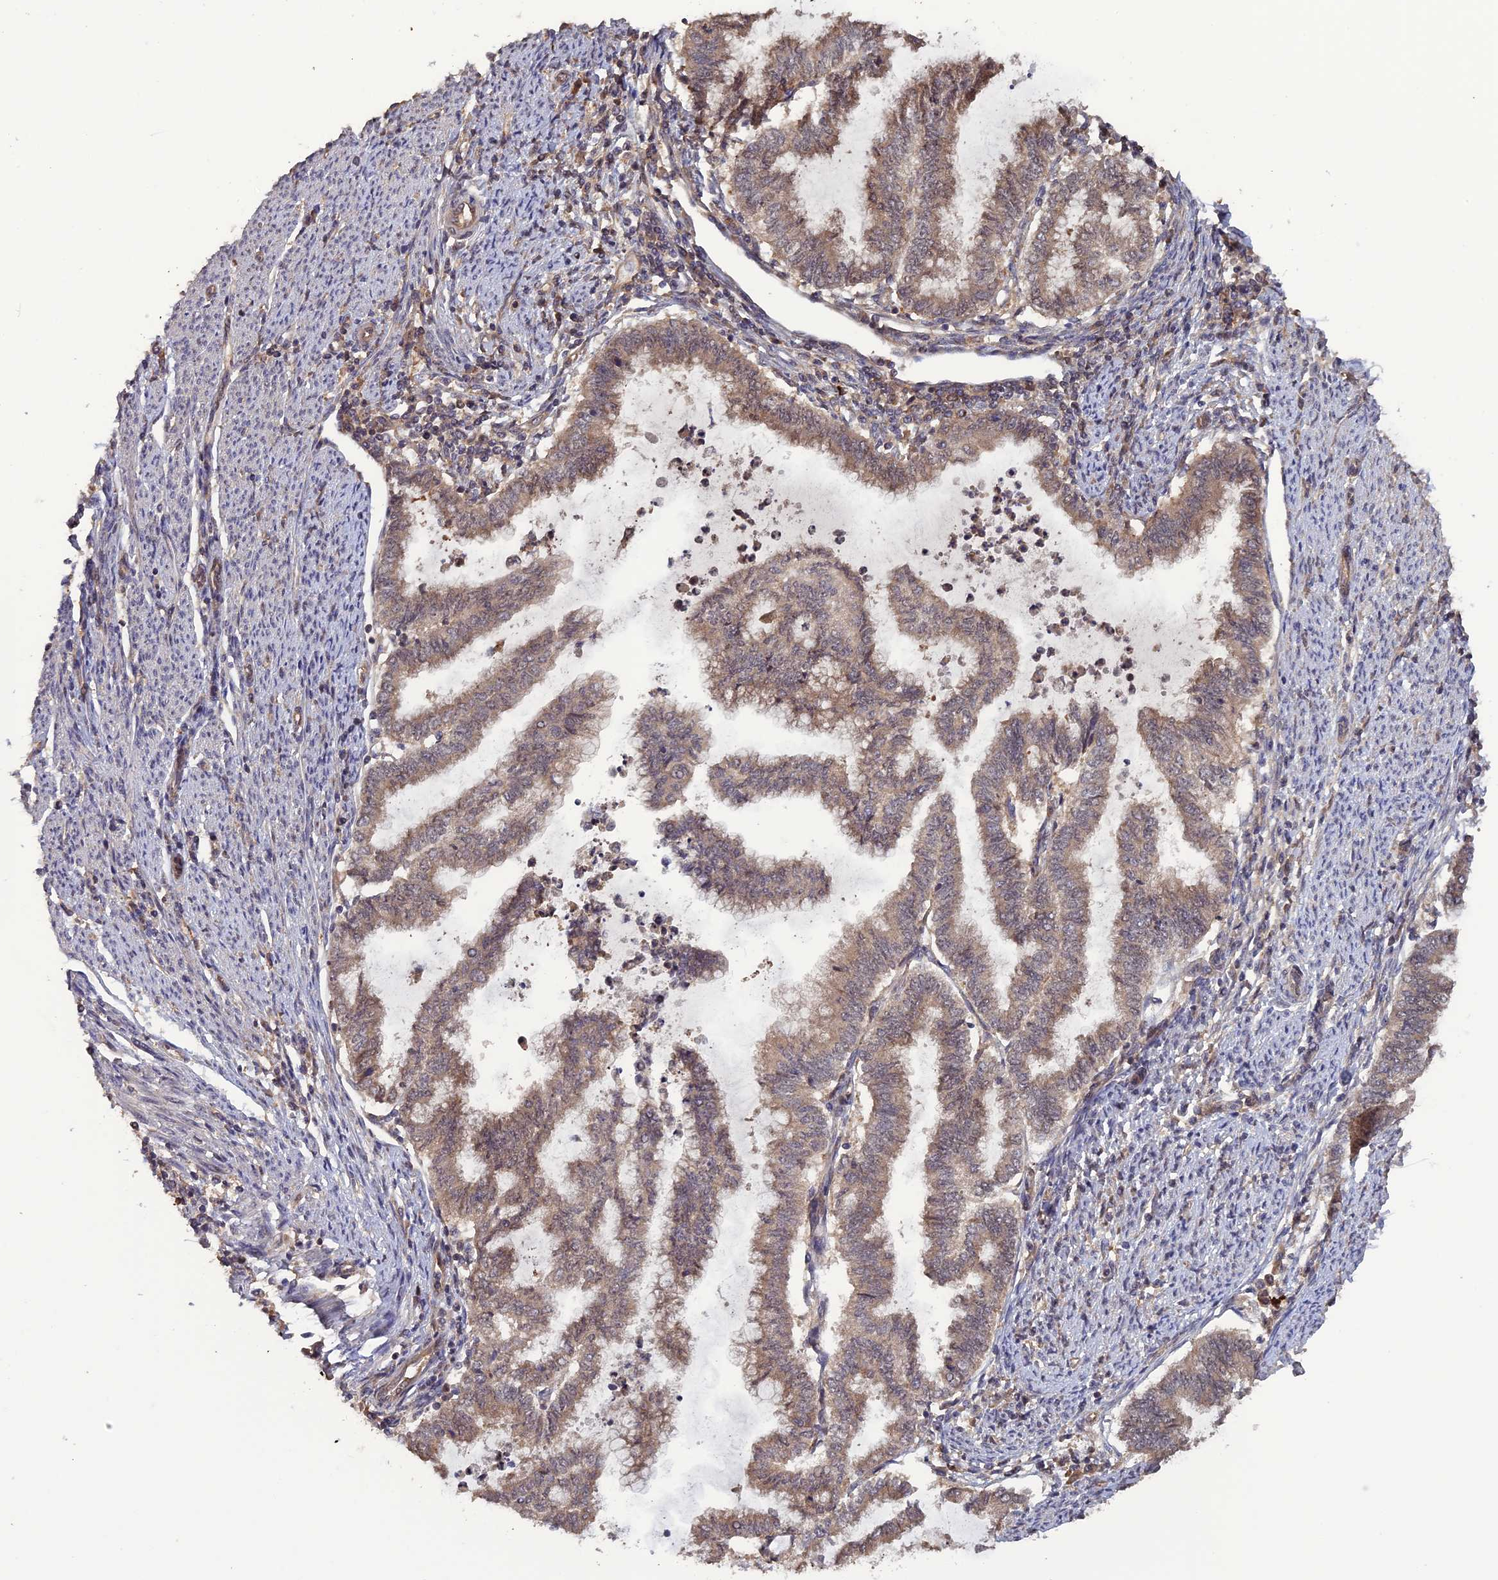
{"staining": {"intensity": "weak", "quantity": ">75%", "location": "cytoplasmic/membranous"}, "tissue": "endometrial cancer", "cell_type": "Tumor cells", "image_type": "cancer", "snomed": [{"axis": "morphology", "description": "Adenocarcinoma, NOS"}, {"axis": "topography", "description": "Endometrium"}], "caption": "Brown immunohistochemical staining in endometrial adenocarcinoma displays weak cytoplasmic/membranous positivity in approximately >75% of tumor cells.", "gene": "LIN37", "patient": {"sex": "female", "age": 79}}